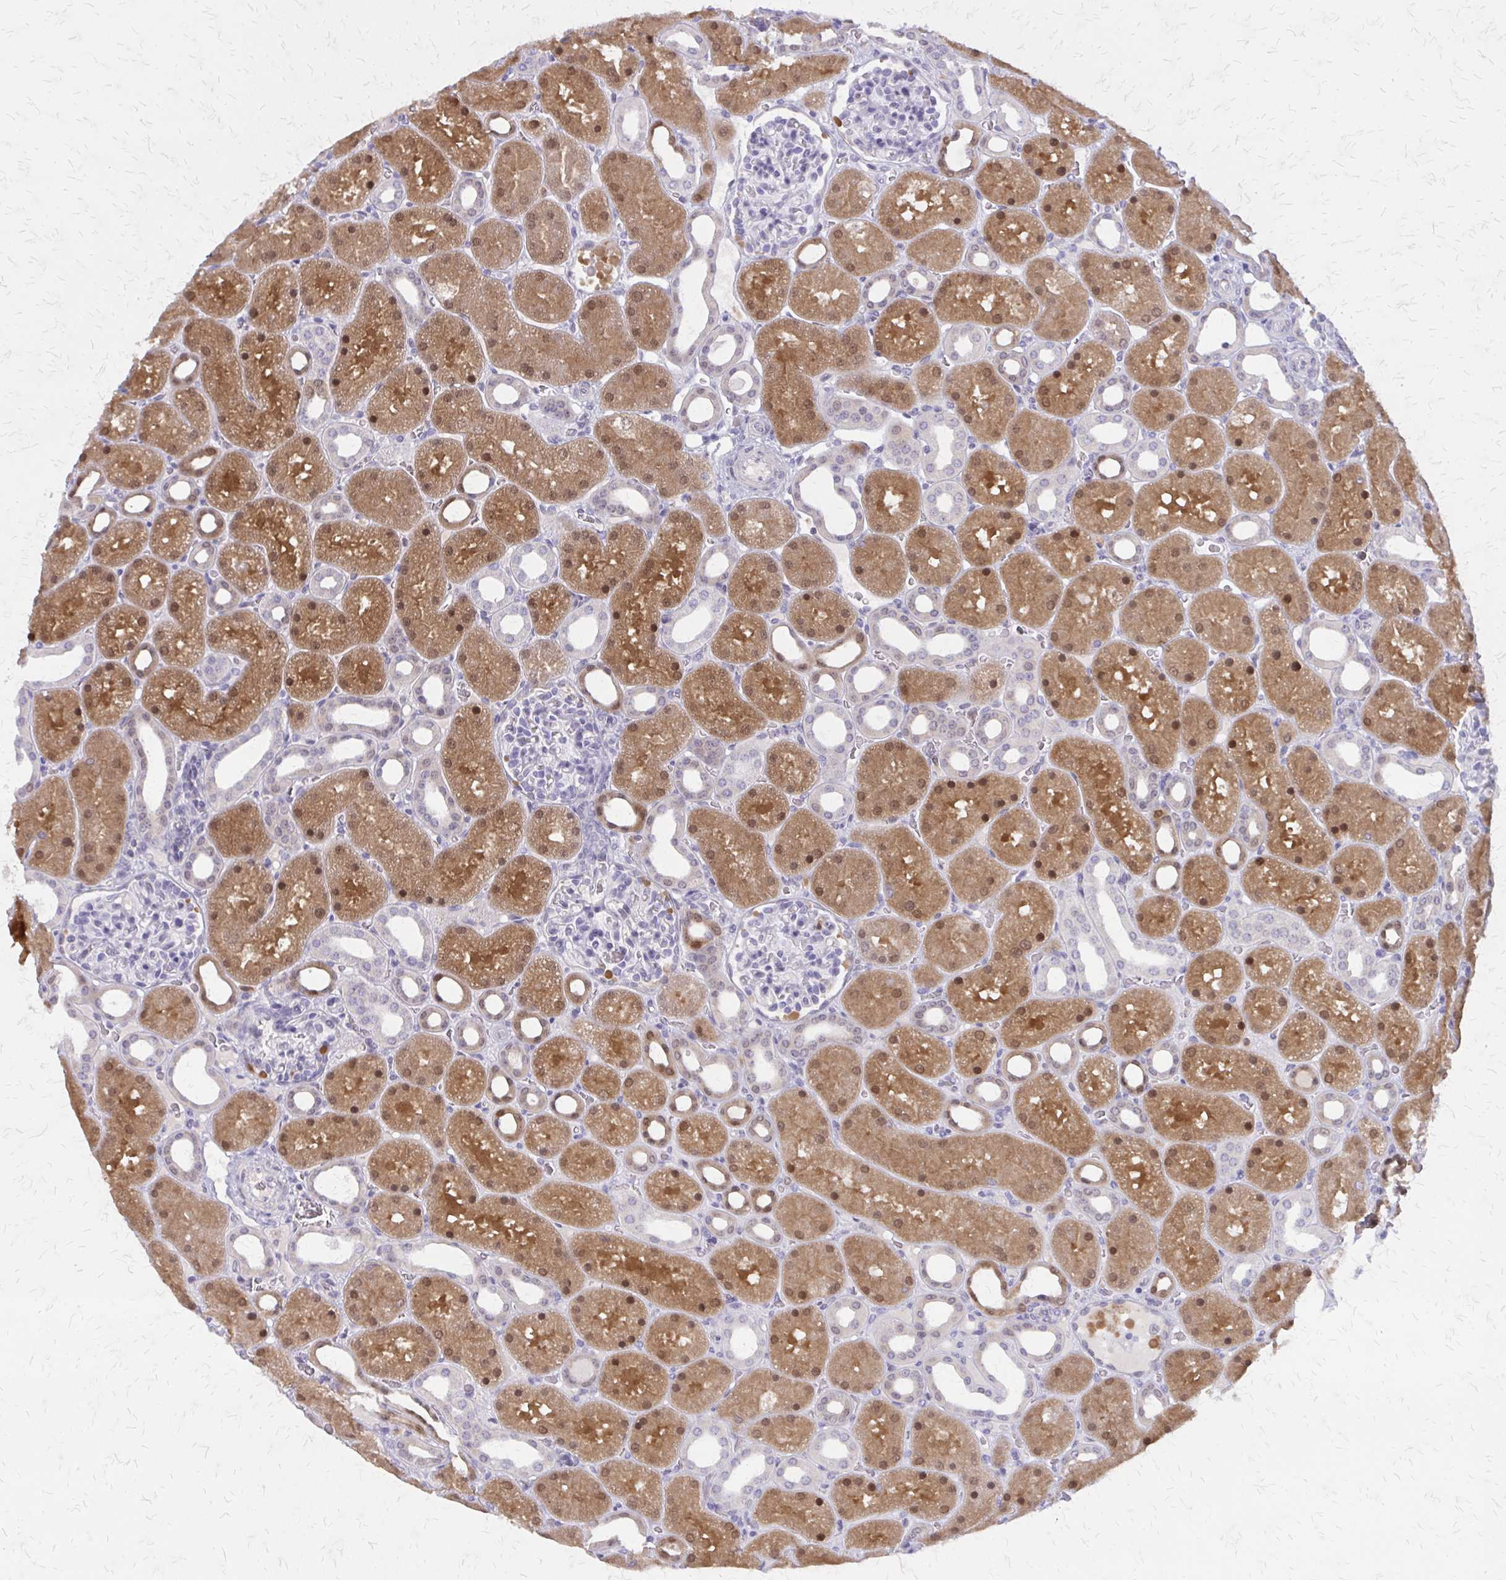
{"staining": {"intensity": "negative", "quantity": "none", "location": "none"}, "tissue": "kidney", "cell_type": "Cells in glomeruli", "image_type": "normal", "snomed": [{"axis": "morphology", "description": "Normal tissue, NOS"}, {"axis": "topography", "description": "Kidney"}], "caption": "A high-resolution image shows IHC staining of unremarkable kidney, which reveals no significant positivity in cells in glomeruli. Brightfield microscopy of immunohistochemistry (IHC) stained with DAB (3,3'-diaminobenzidine) (brown) and hematoxylin (blue), captured at high magnification.", "gene": "GLRX", "patient": {"sex": "male", "age": 2}}